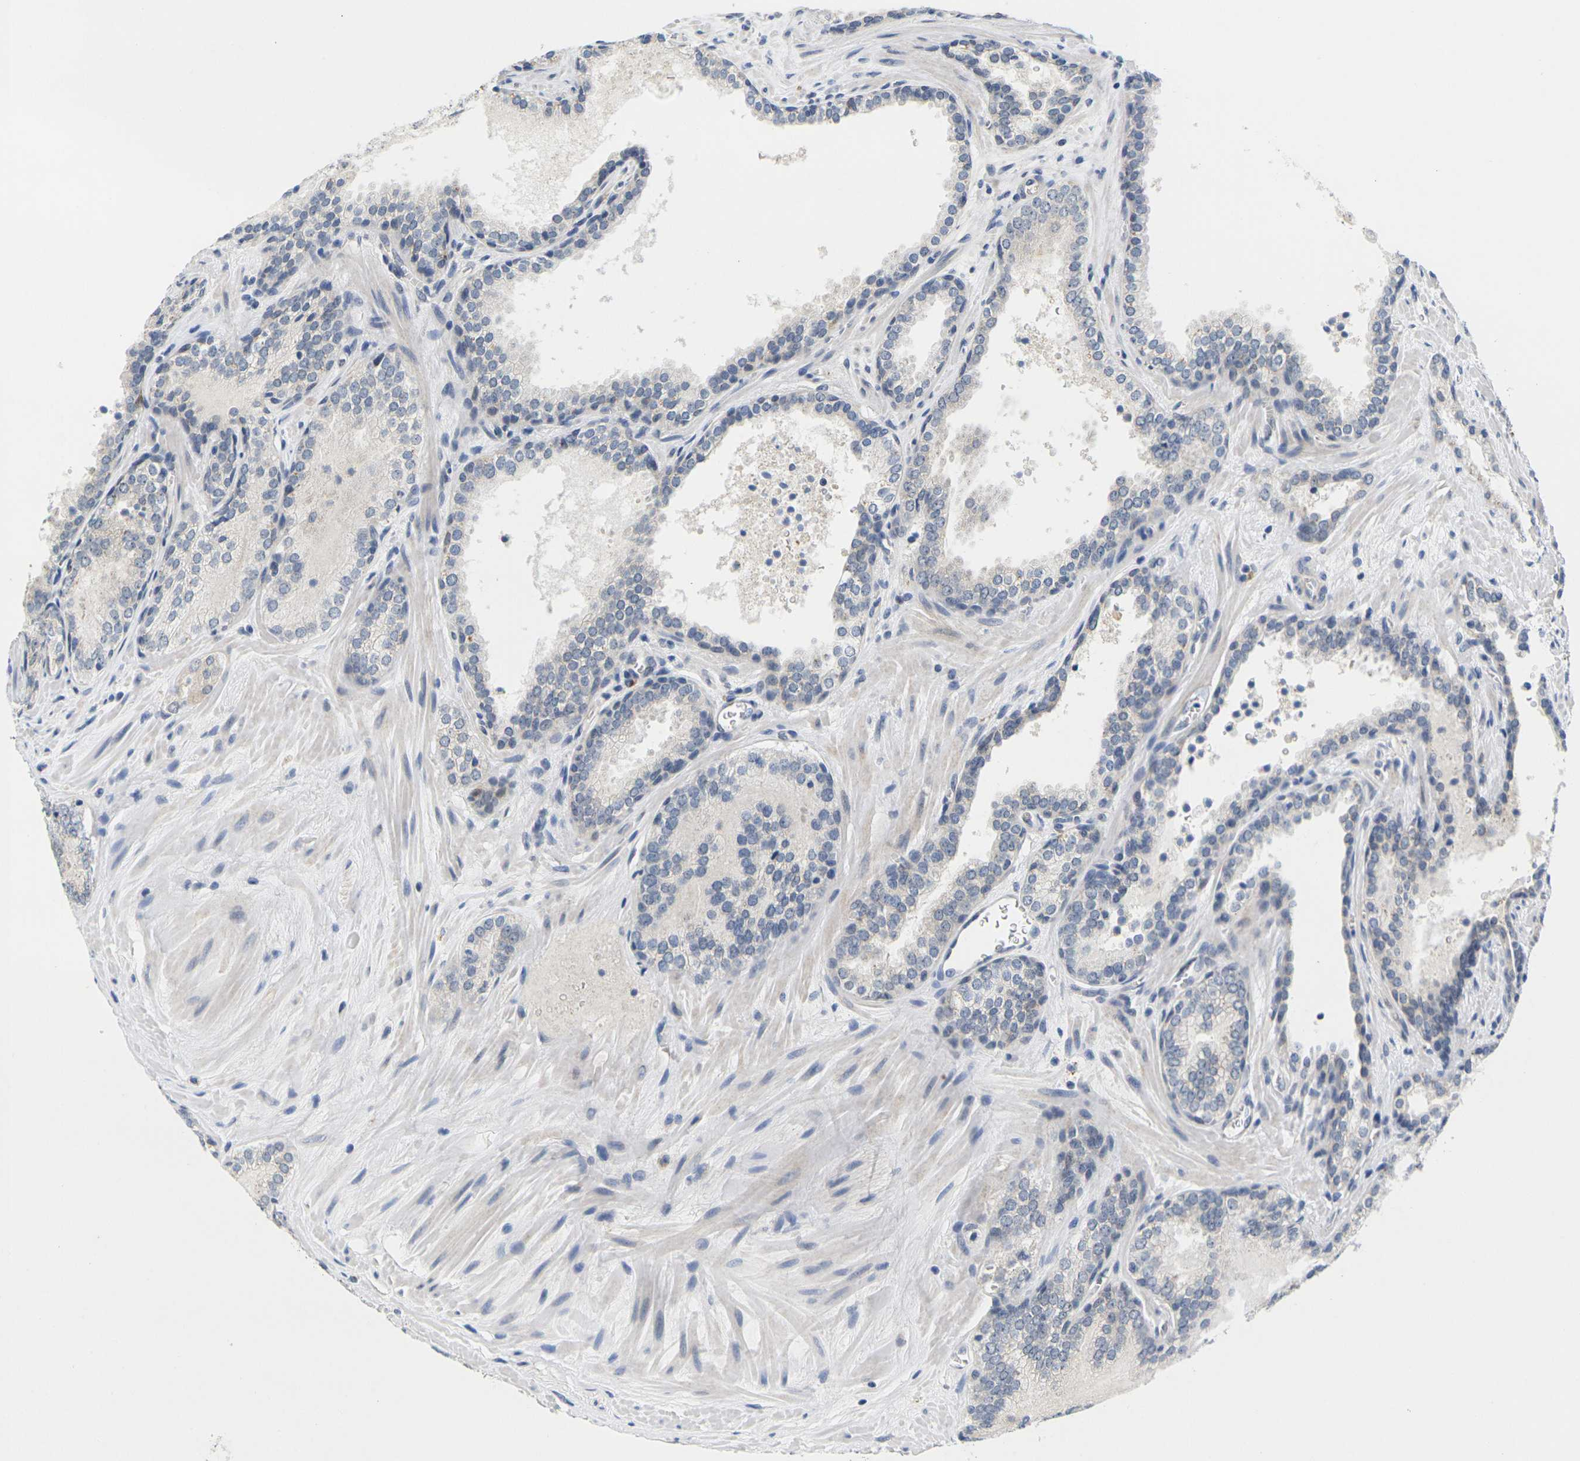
{"staining": {"intensity": "negative", "quantity": "none", "location": "none"}, "tissue": "prostate cancer", "cell_type": "Tumor cells", "image_type": "cancer", "snomed": [{"axis": "morphology", "description": "Adenocarcinoma, Low grade"}, {"axis": "topography", "description": "Prostate"}], "caption": "Protein analysis of prostate cancer exhibits no significant staining in tumor cells.", "gene": "CDK2", "patient": {"sex": "male", "age": 60}}